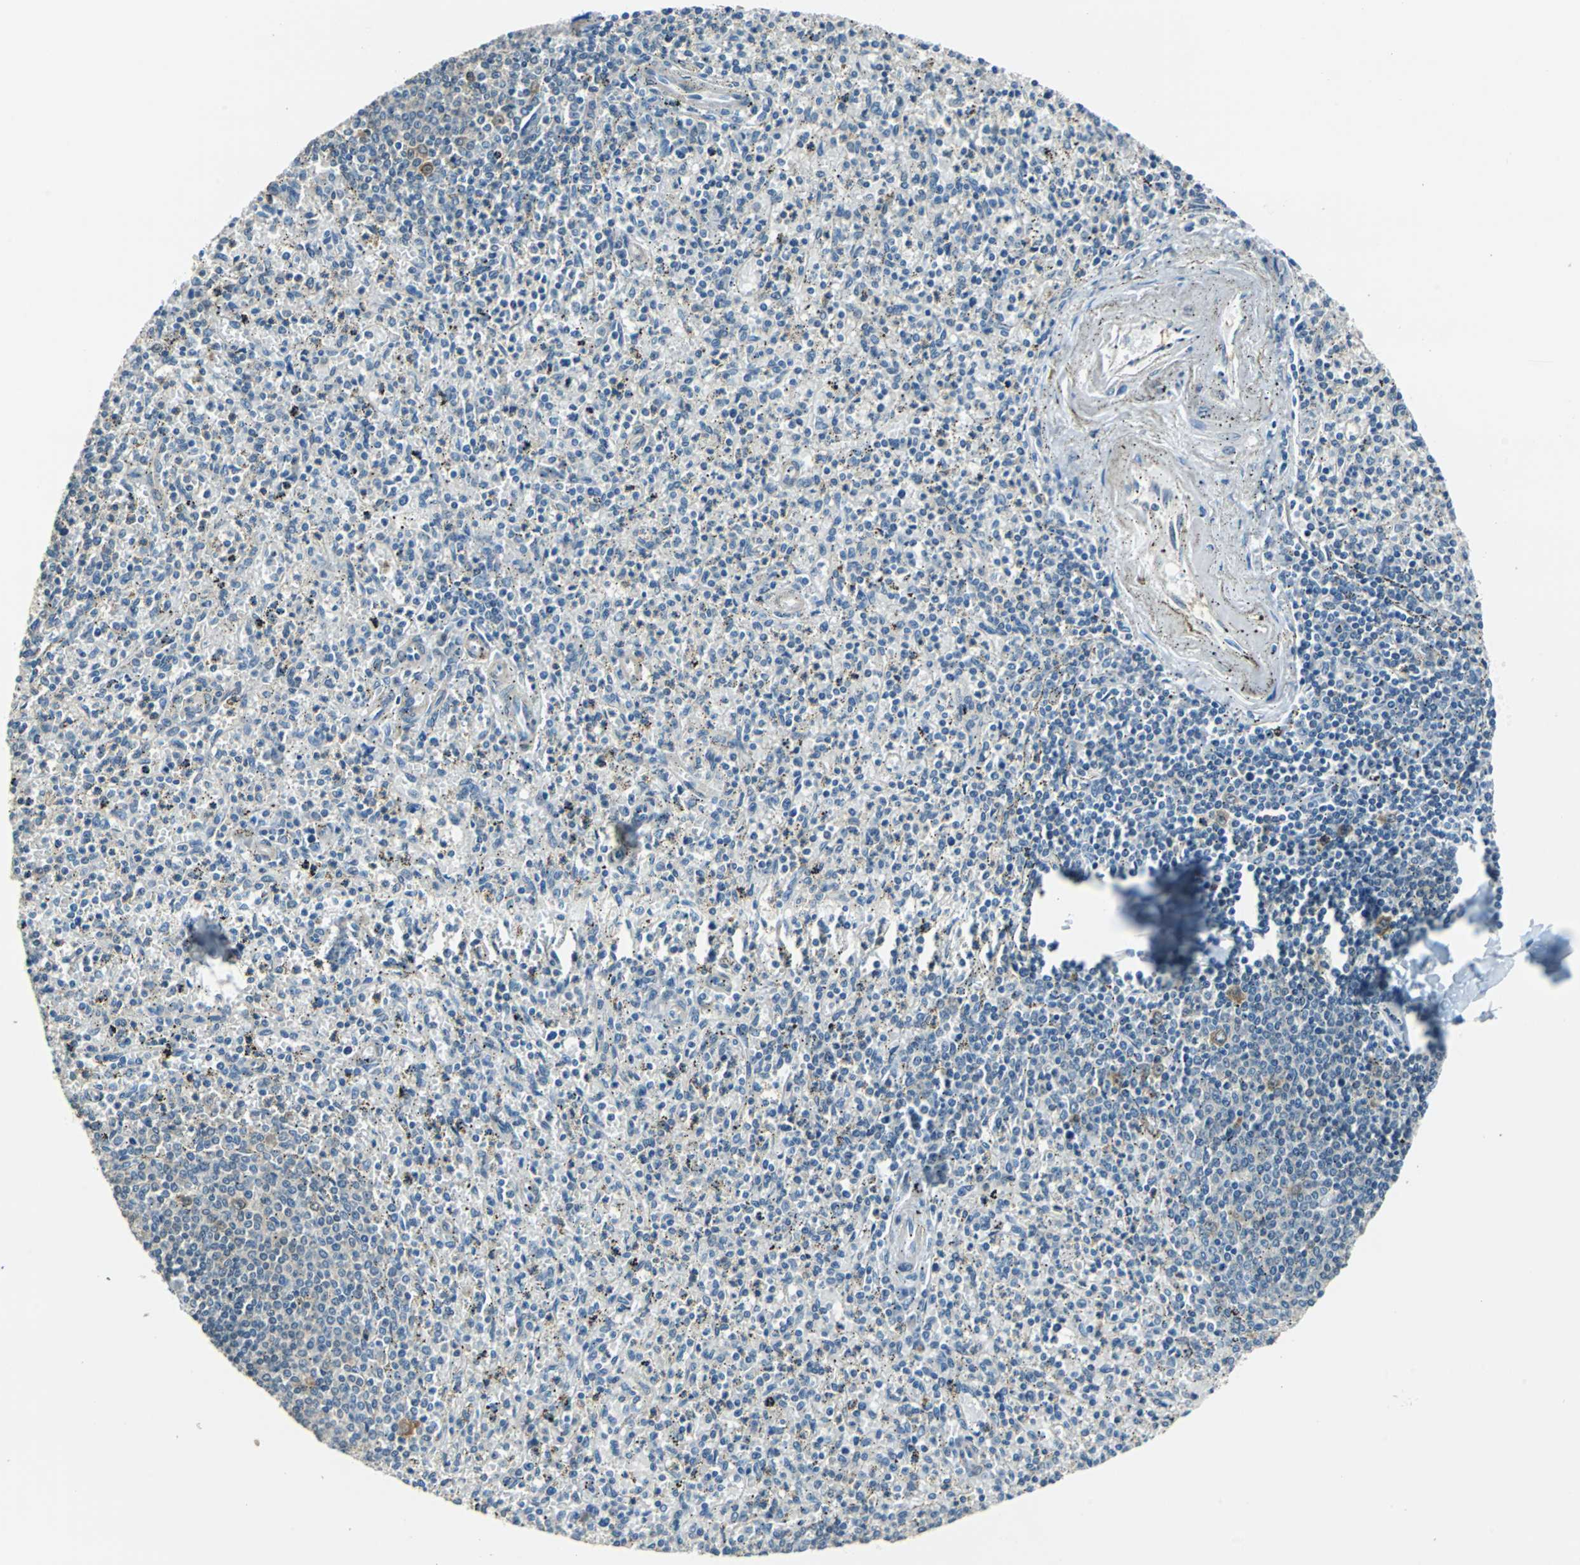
{"staining": {"intensity": "negative", "quantity": "none", "location": "none"}, "tissue": "spleen", "cell_type": "Cells in red pulp", "image_type": "normal", "snomed": [{"axis": "morphology", "description": "Normal tissue, NOS"}, {"axis": "topography", "description": "Spleen"}], "caption": "Protein analysis of unremarkable spleen shows no significant staining in cells in red pulp.", "gene": "FKBP4", "patient": {"sex": "male", "age": 72}}